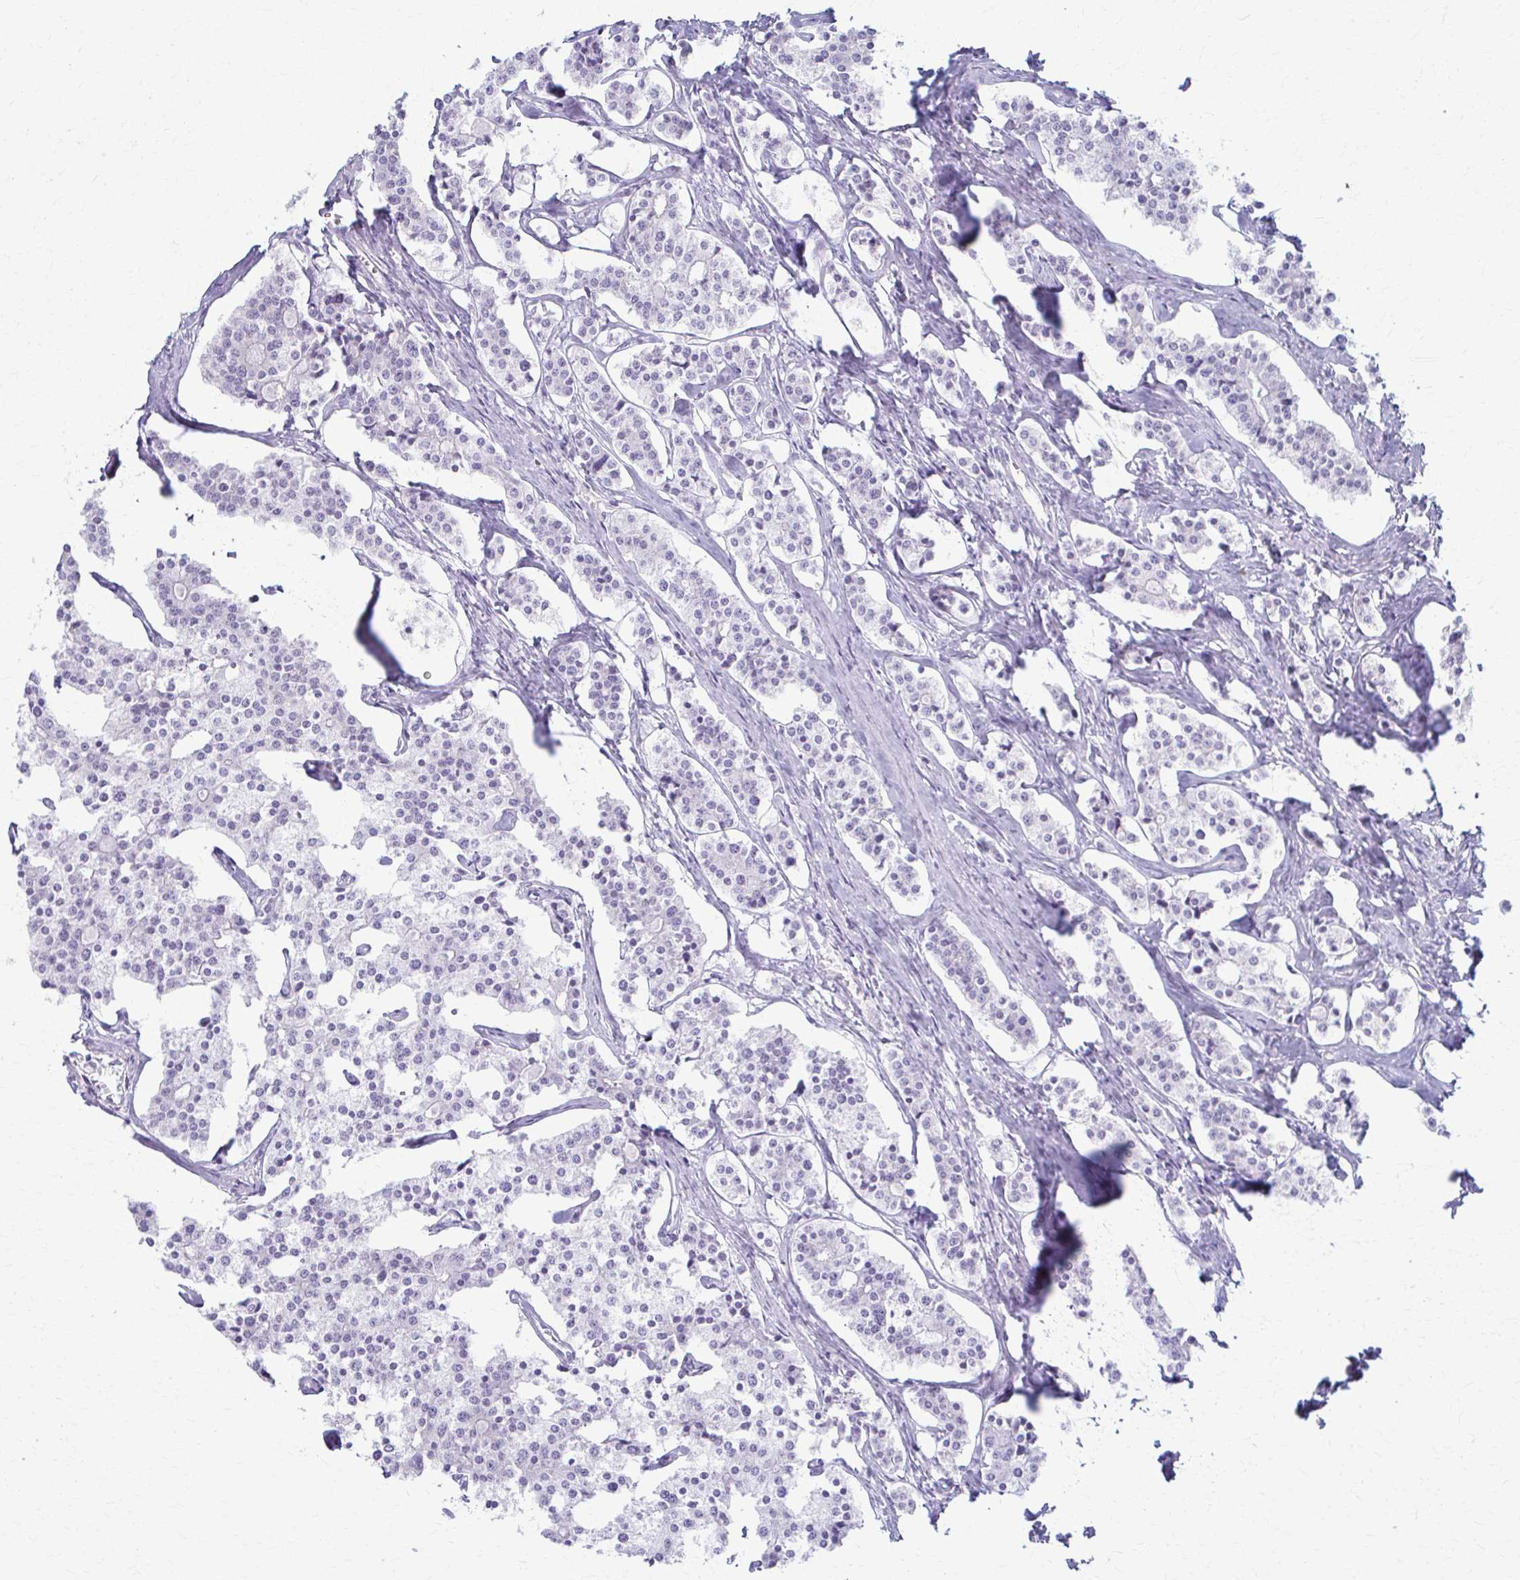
{"staining": {"intensity": "negative", "quantity": "none", "location": "none"}, "tissue": "carcinoid", "cell_type": "Tumor cells", "image_type": "cancer", "snomed": [{"axis": "morphology", "description": "Carcinoid, malignant, NOS"}, {"axis": "topography", "description": "Small intestine"}], "caption": "Immunohistochemical staining of carcinoid displays no significant positivity in tumor cells.", "gene": "PRKRA", "patient": {"sex": "male", "age": 63}}